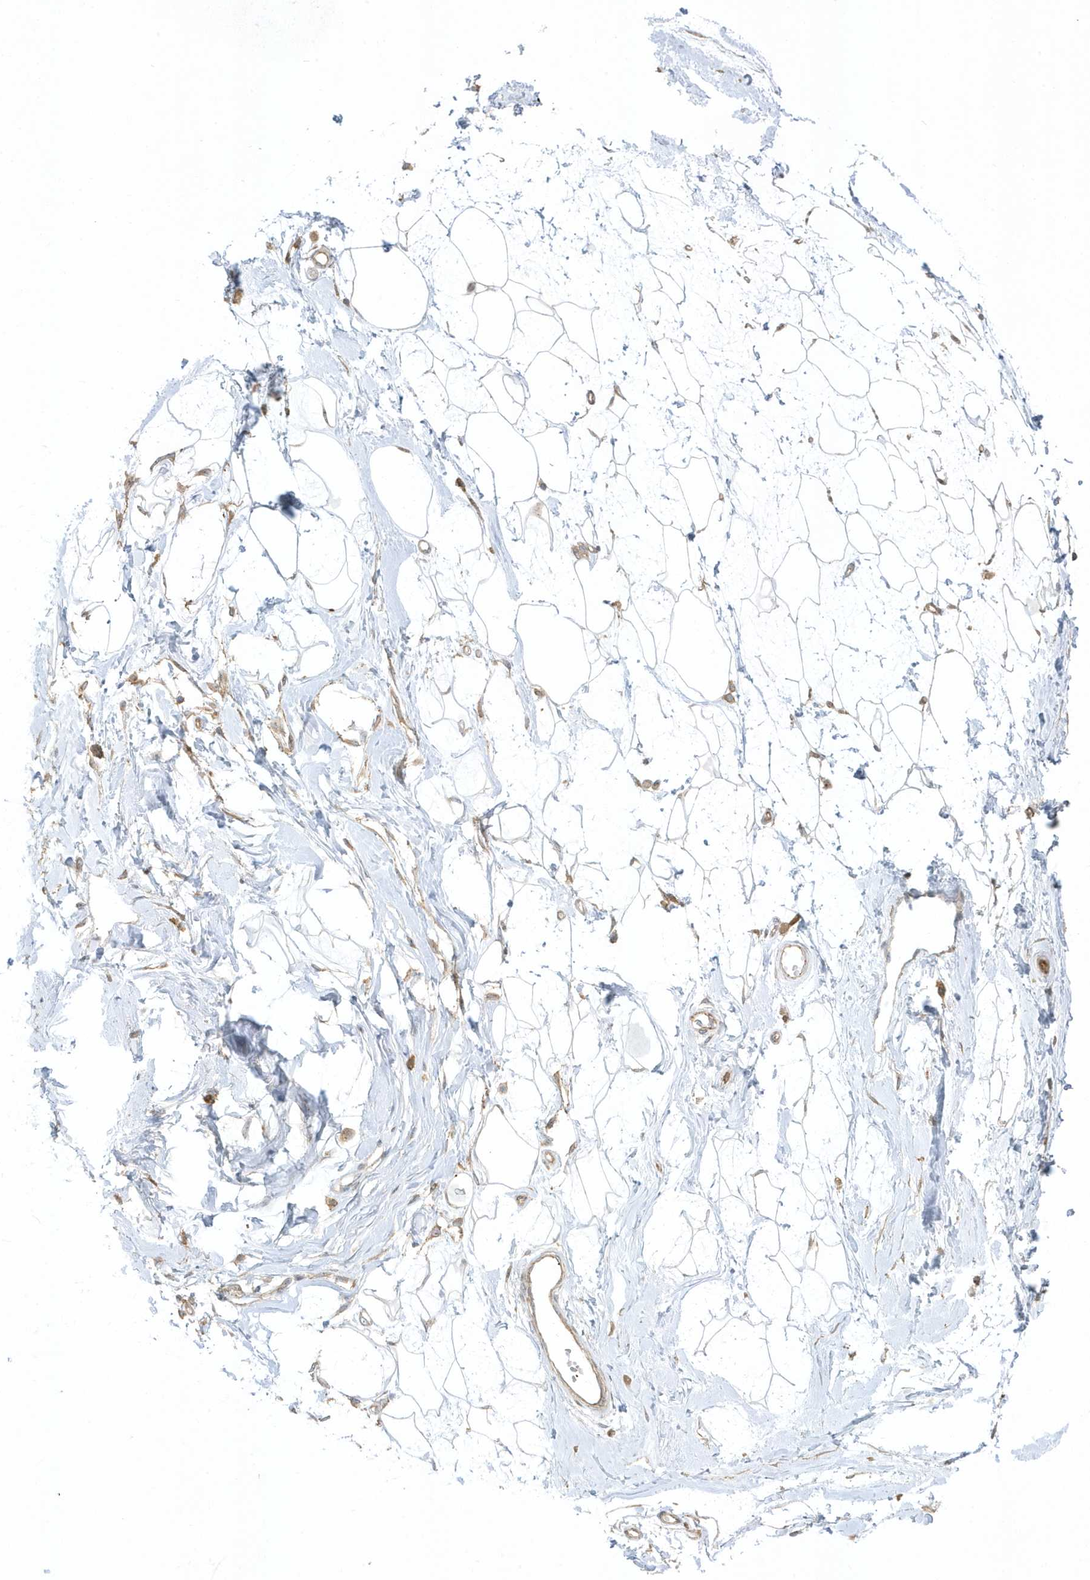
{"staining": {"intensity": "negative", "quantity": "none", "location": "none"}, "tissue": "breast", "cell_type": "Adipocytes", "image_type": "normal", "snomed": [{"axis": "morphology", "description": "Normal tissue, NOS"}, {"axis": "topography", "description": "Breast"}], "caption": "Histopathology image shows no protein expression in adipocytes of normal breast.", "gene": "ZBTB8A", "patient": {"sex": "female", "age": 45}}